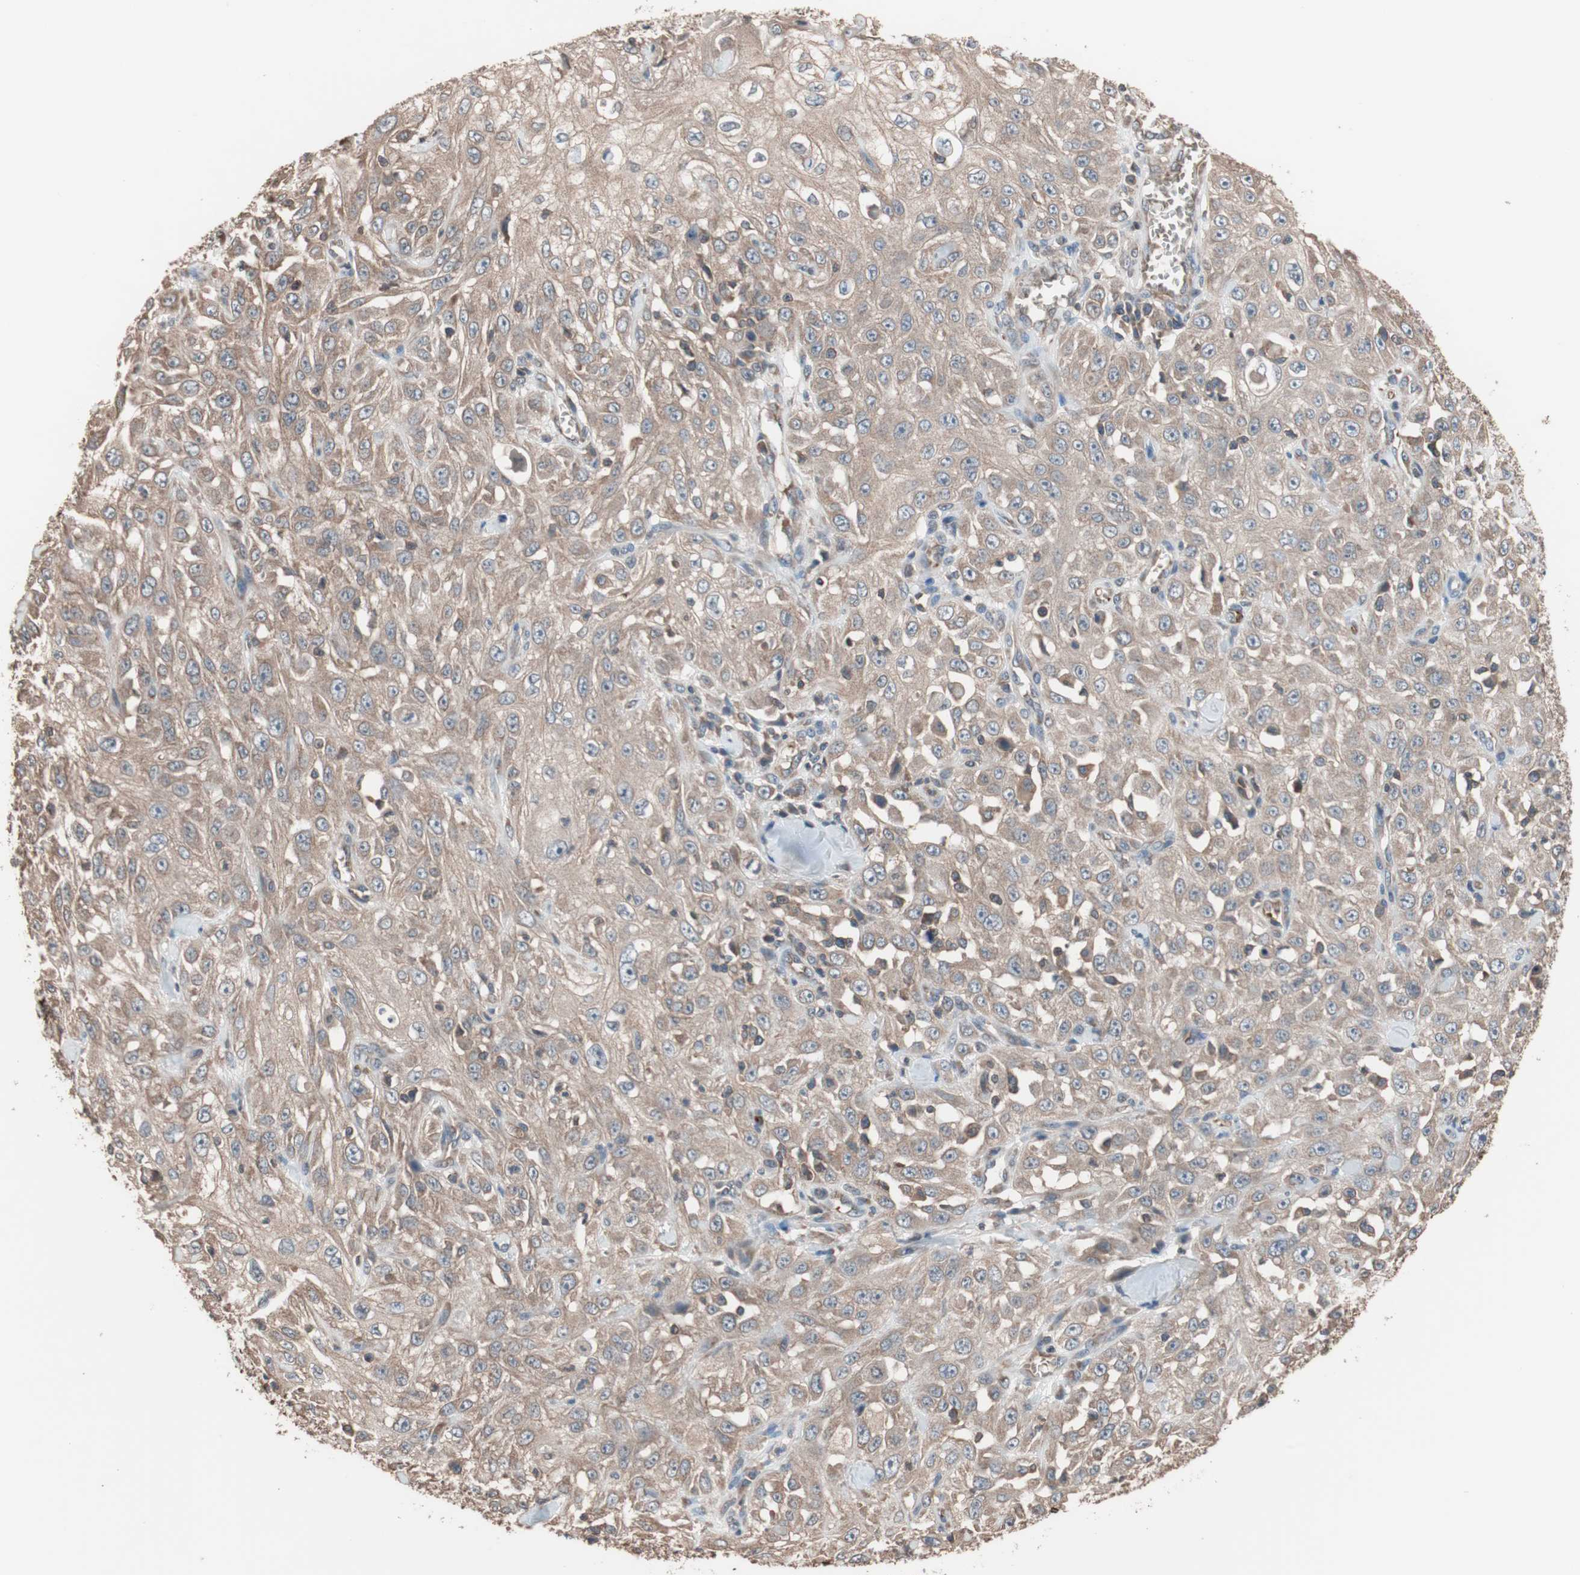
{"staining": {"intensity": "moderate", "quantity": ">75%", "location": "cytoplasmic/membranous"}, "tissue": "skin cancer", "cell_type": "Tumor cells", "image_type": "cancer", "snomed": [{"axis": "morphology", "description": "Squamous cell carcinoma, NOS"}, {"axis": "morphology", "description": "Squamous cell carcinoma, metastatic, NOS"}, {"axis": "topography", "description": "Skin"}, {"axis": "topography", "description": "Lymph node"}], "caption": "High-magnification brightfield microscopy of skin metastatic squamous cell carcinoma stained with DAB (3,3'-diaminobenzidine) (brown) and counterstained with hematoxylin (blue). tumor cells exhibit moderate cytoplasmic/membranous positivity is seen in approximately>75% of cells.", "gene": "GLYCTK", "patient": {"sex": "male", "age": 75}}